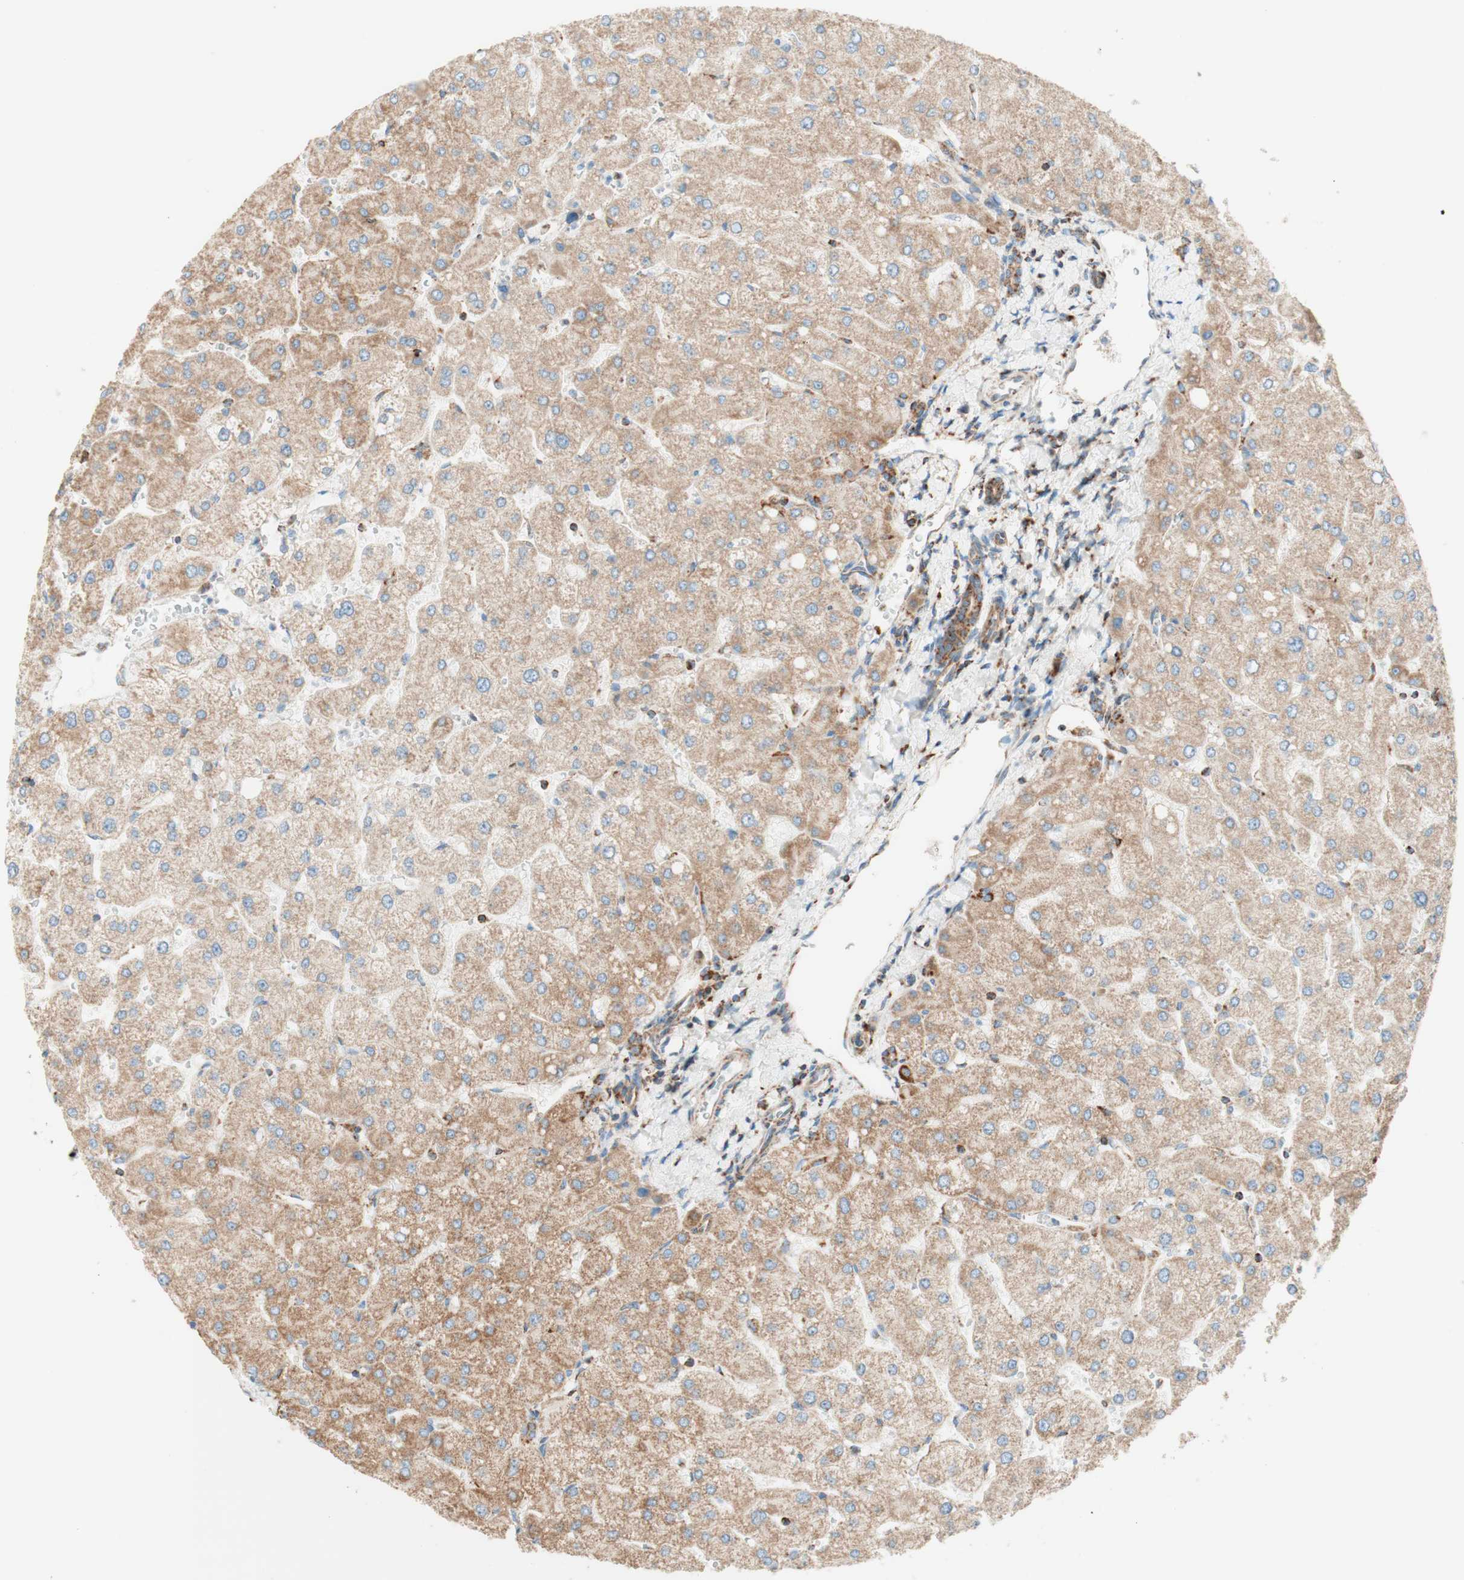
{"staining": {"intensity": "moderate", "quantity": ">75%", "location": "cytoplasmic/membranous"}, "tissue": "liver", "cell_type": "Cholangiocytes", "image_type": "normal", "snomed": [{"axis": "morphology", "description": "Normal tissue, NOS"}, {"axis": "topography", "description": "Liver"}], "caption": "Liver stained with DAB immunohistochemistry shows medium levels of moderate cytoplasmic/membranous expression in approximately >75% of cholangiocytes. The staining is performed using DAB (3,3'-diaminobenzidine) brown chromogen to label protein expression. The nuclei are counter-stained blue using hematoxylin.", "gene": "TOMM20", "patient": {"sex": "male", "age": 55}}